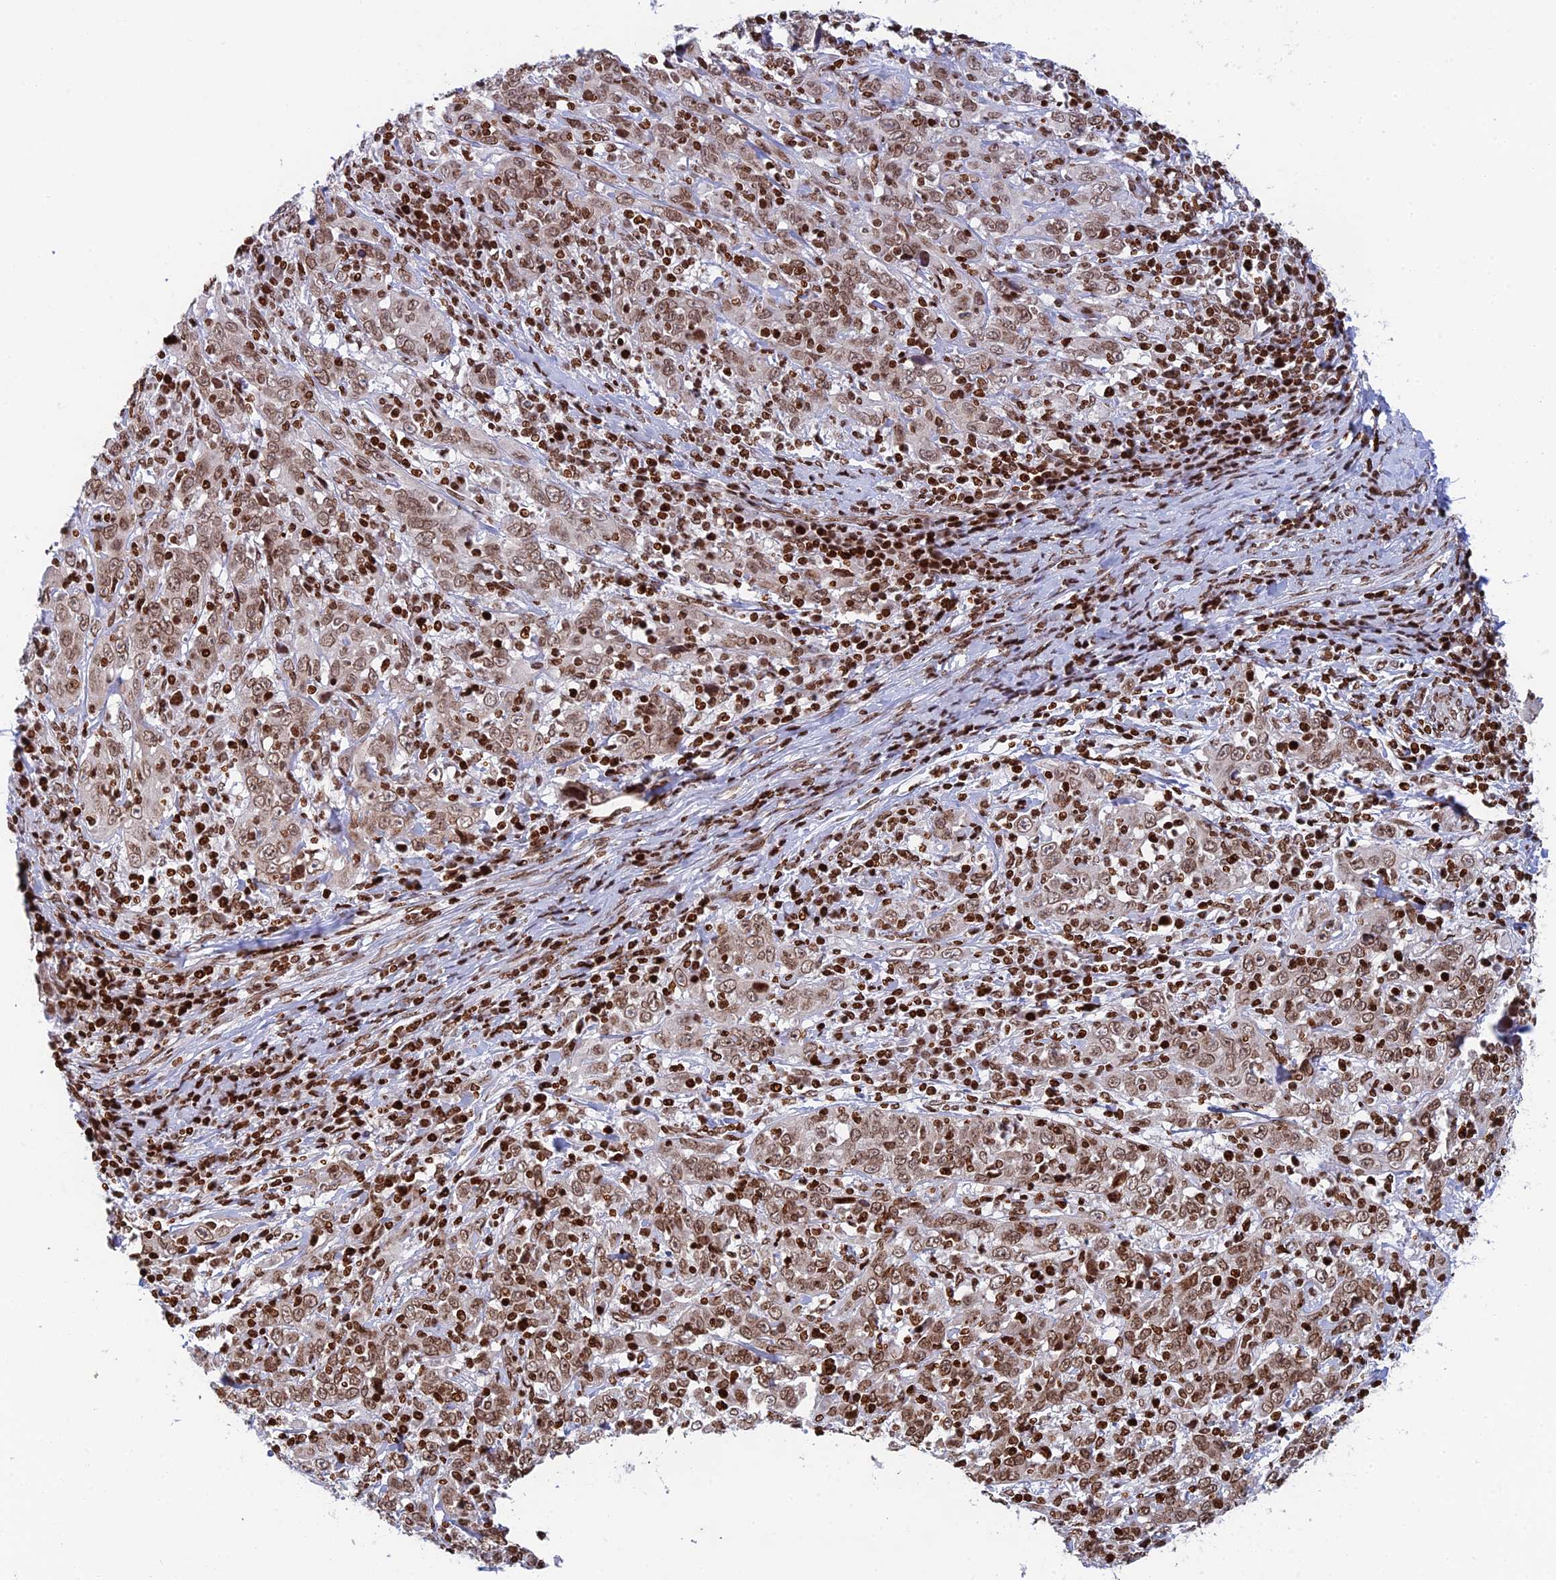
{"staining": {"intensity": "moderate", "quantity": ">75%", "location": "nuclear"}, "tissue": "cervical cancer", "cell_type": "Tumor cells", "image_type": "cancer", "snomed": [{"axis": "morphology", "description": "Squamous cell carcinoma, NOS"}, {"axis": "topography", "description": "Cervix"}], "caption": "Immunohistochemical staining of human cervical squamous cell carcinoma demonstrates moderate nuclear protein positivity in about >75% of tumor cells. (DAB = brown stain, brightfield microscopy at high magnification).", "gene": "RPAP1", "patient": {"sex": "female", "age": 46}}